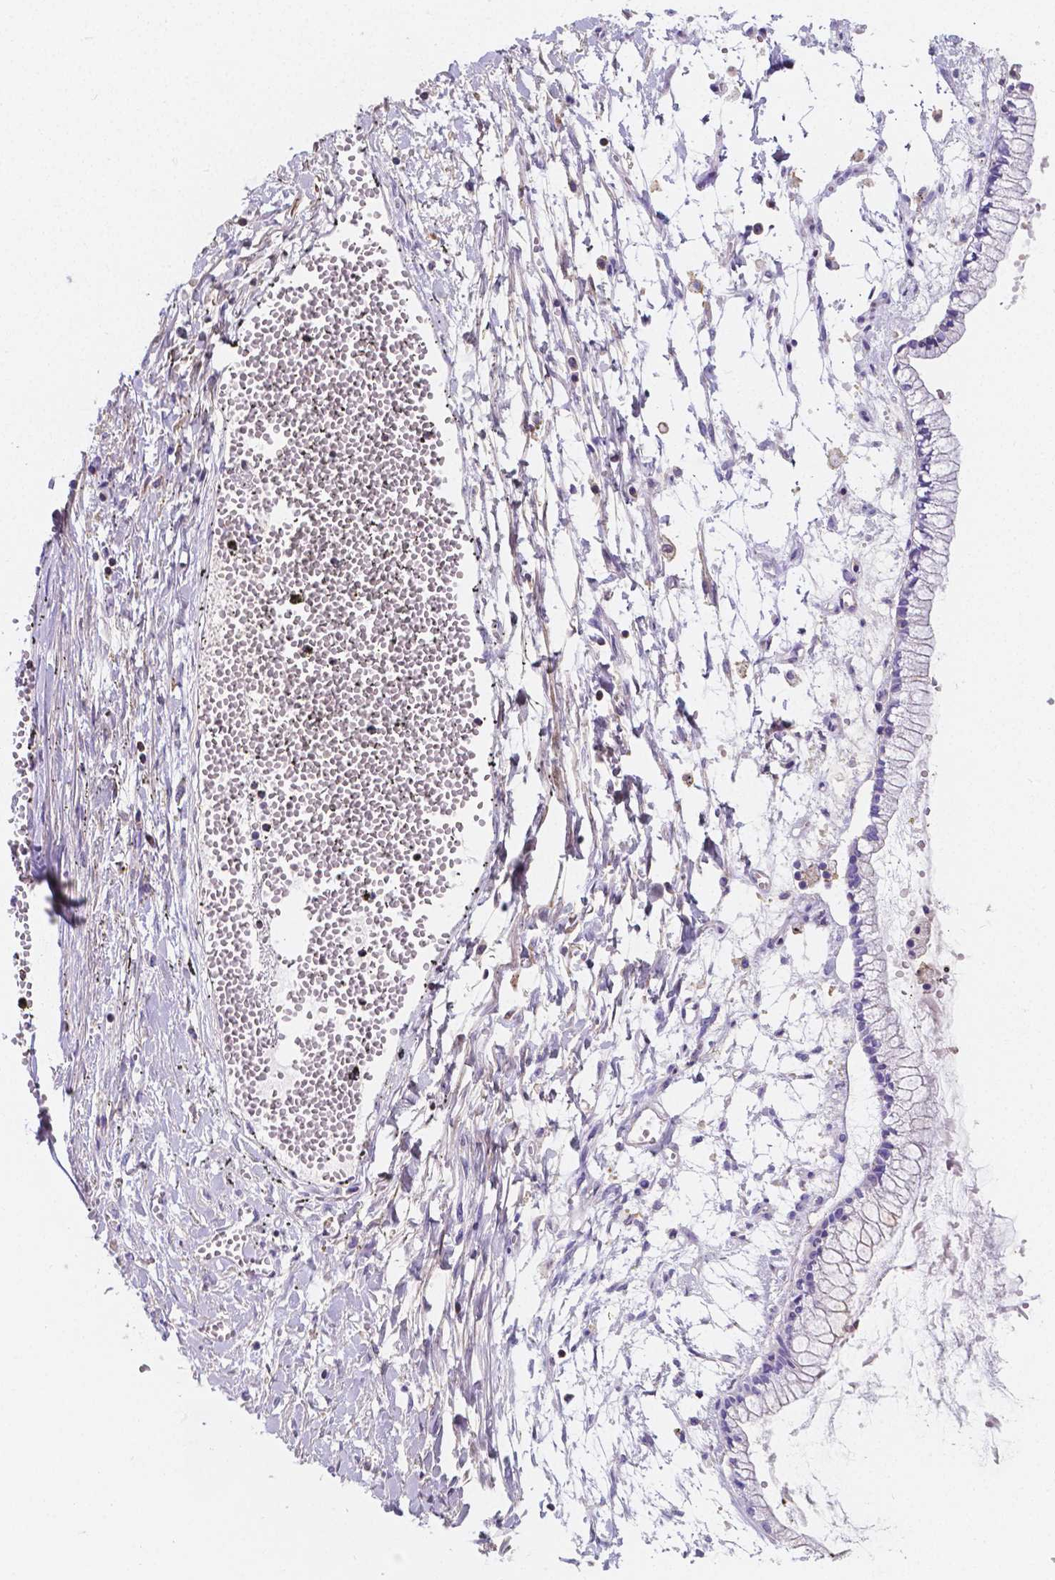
{"staining": {"intensity": "negative", "quantity": "none", "location": "none"}, "tissue": "ovarian cancer", "cell_type": "Tumor cells", "image_type": "cancer", "snomed": [{"axis": "morphology", "description": "Cystadenocarcinoma, mucinous, NOS"}, {"axis": "topography", "description": "Ovary"}], "caption": "Immunohistochemical staining of human ovarian mucinous cystadenocarcinoma displays no significant positivity in tumor cells.", "gene": "GABRD", "patient": {"sex": "female", "age": 67}}